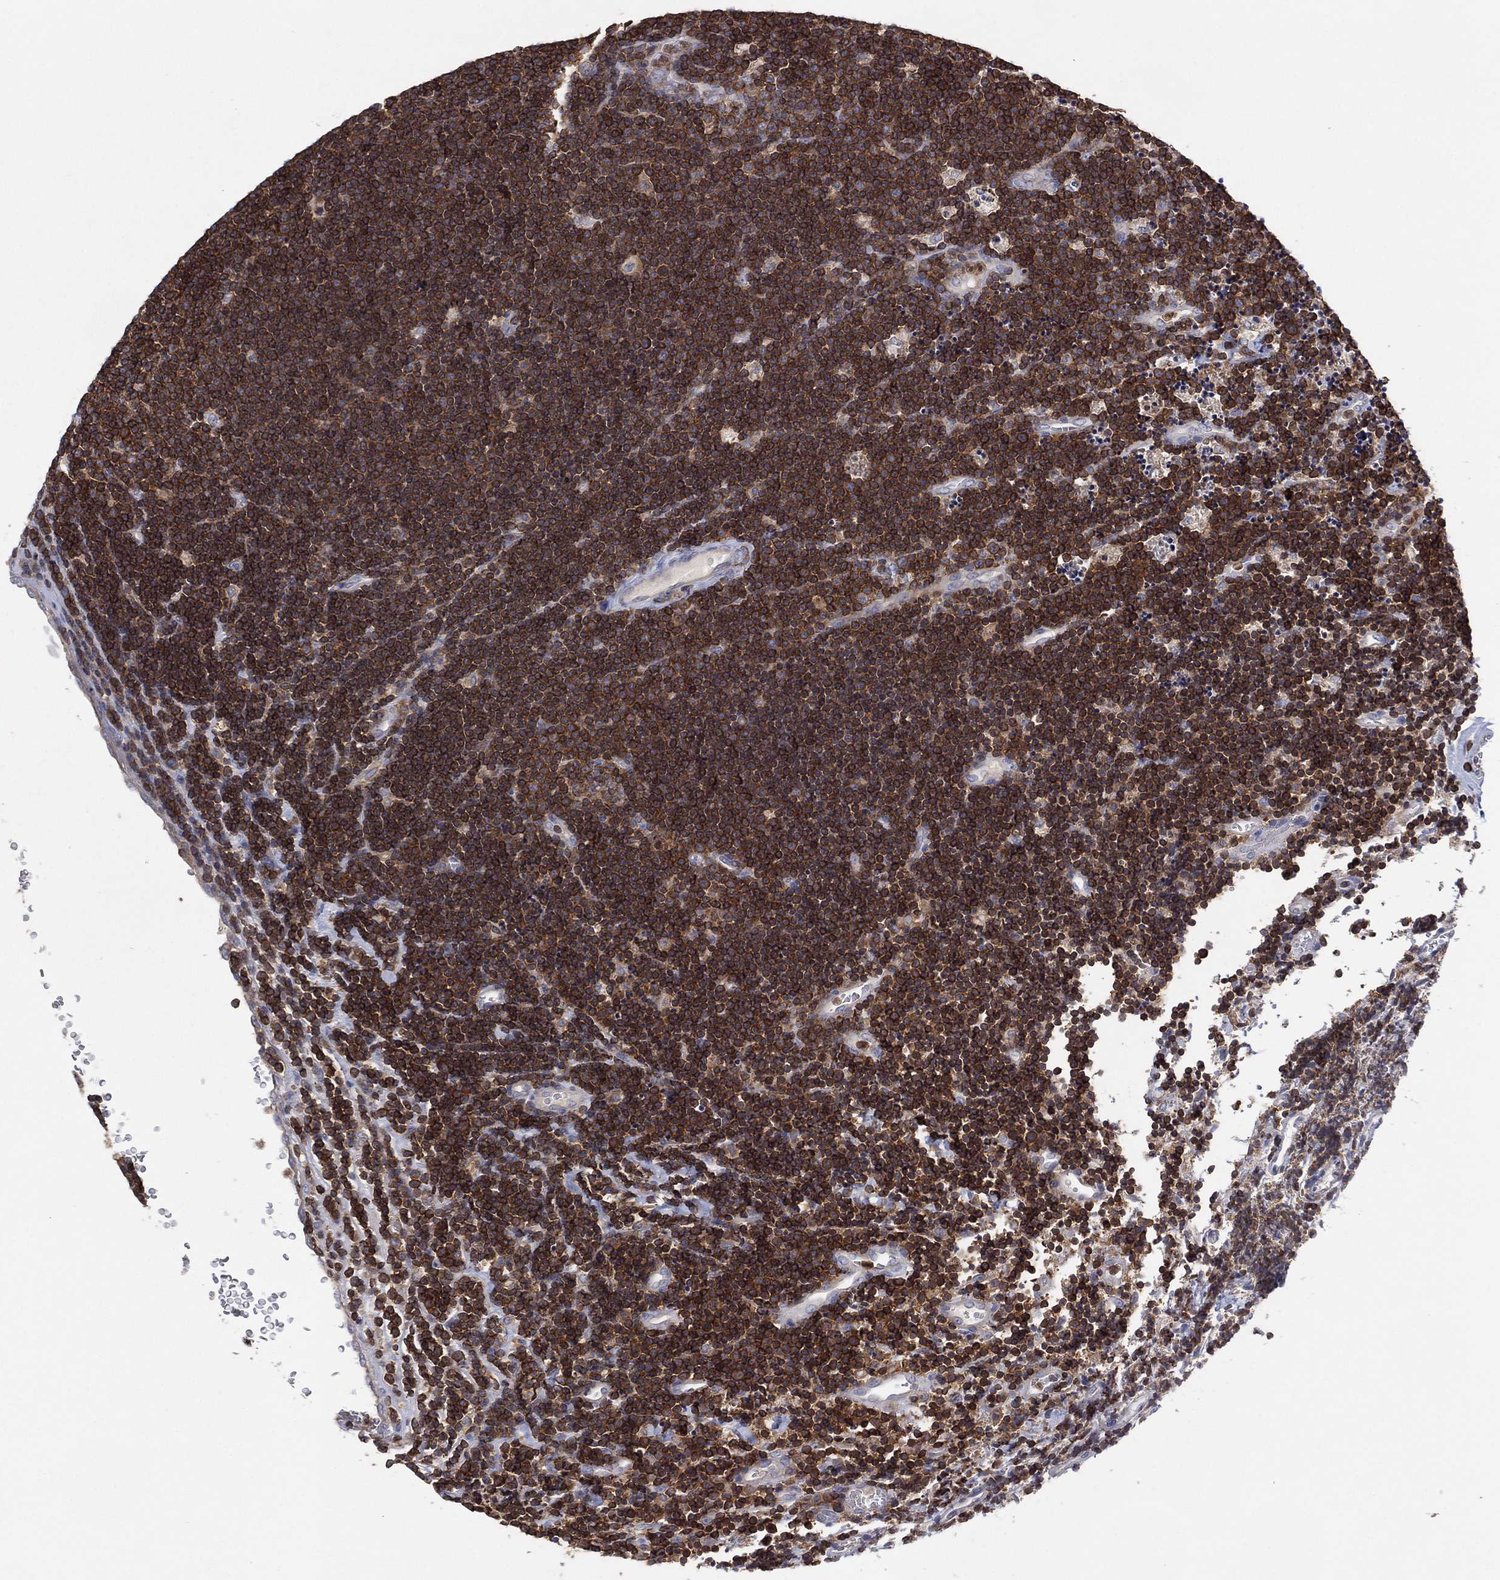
{"staining": {"intensity": "strong", "quantity": ">75%", "location": "cytoplasmic/membranous"}, "tissue": "lymphoma", "cell_type": "Tumor cells", "image_type": "cancer", "snomed": [{"axis": "morphology", "description": "Malignant lymphoma, non-Hodgkin's type, Low grade"}, {"axis": "topography", "description": "Brain"}], "caption": "Strong cytoplasmic/membranous expression for a protein is identified in about >75% of tumor cells of lymphoma using IHC.", "gene": "DOCK8", "patient": {"sex": "female", "age": 66}}